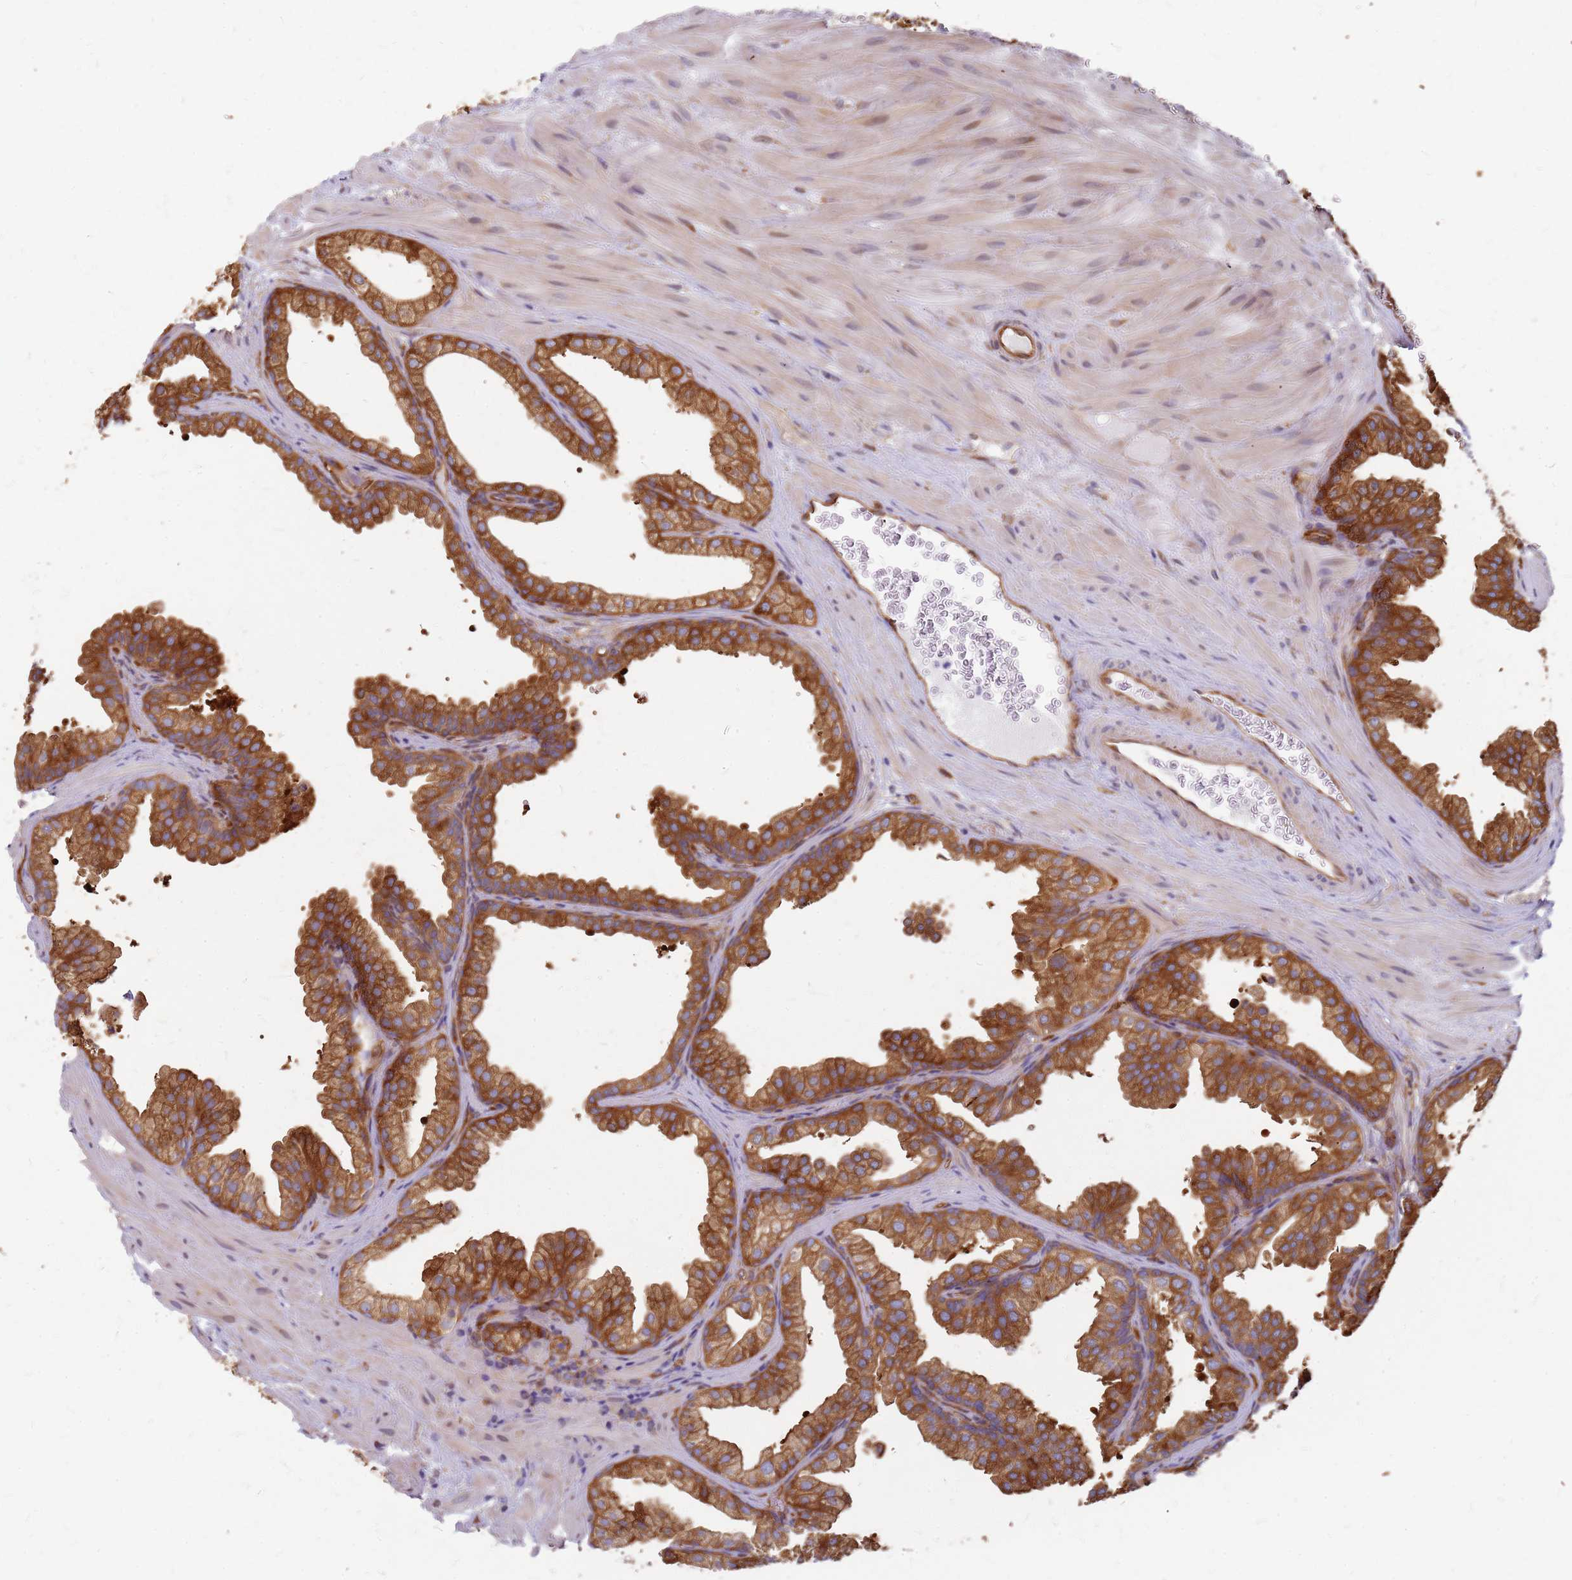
{"staining": {"intensity": "strong", "quantity": ">75%", "location": "cytoplasmic/membranous"}, "tissue": "prostate", "cell_type": "Glandular cells", "image_type": "normal", "snomed": [{"axis": "morphology", "description": "Normal tissue, NOS"}, {"axis": "topography", "description": "Prostate"}], "caption": "An immunohistochemistry image of unremarkable tissue is shown. Protein staining in brown shows strong cytoplasmic/membranous positivity in prostate within glandular cells. (DAB (3,3'-diaminobenzidine) = brown stain, brightfield microscopy at high magnification).", "gene": "HDX", "patient": {"sex": "male", "age": 37}}